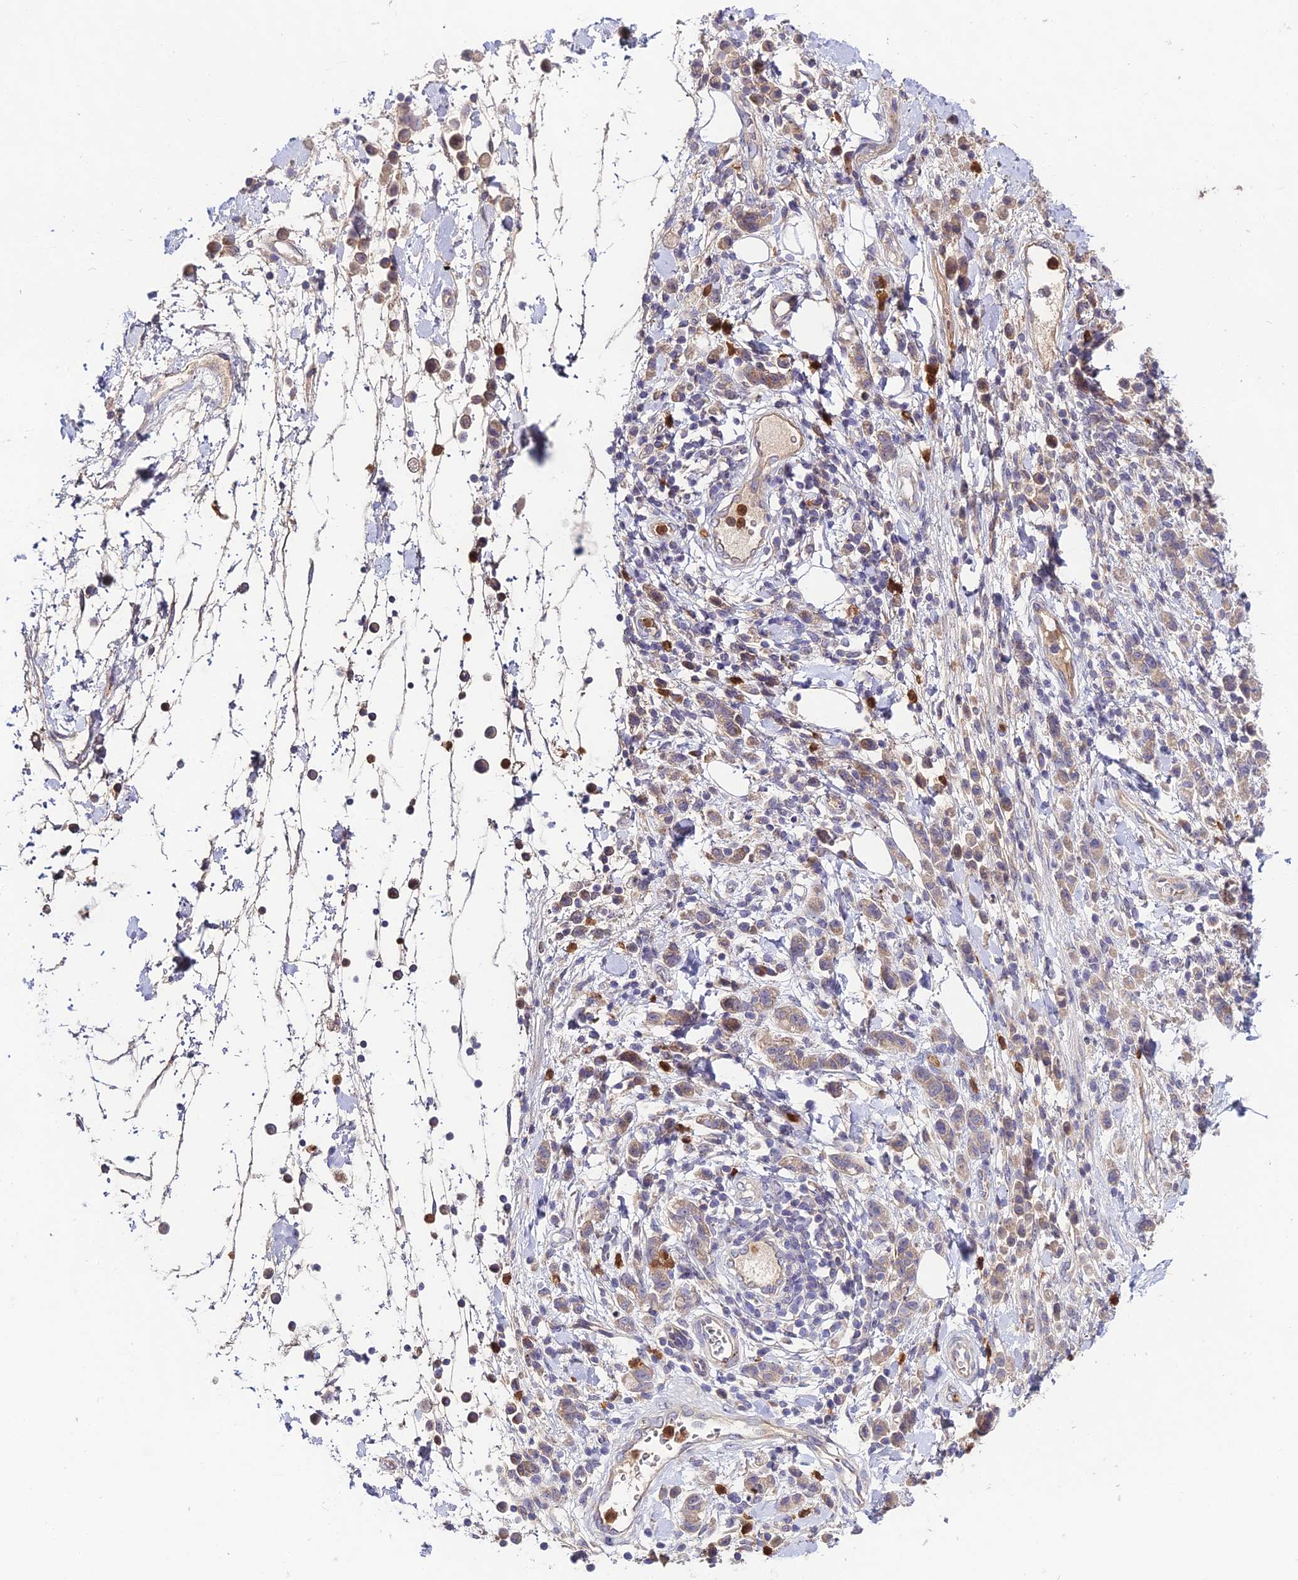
{"staining": {"intensity": "weak", "quantity": ">75%", "location": "cytoplasmic/membranous"}, "tissue": "stomach cancer", "cell_type": "Tumor cells", "image_type": "cancer", "snomed": [{"axis": "morphology", "description": "Adenocarcinoma, NOS"}, {"axis": "topography", "description": "Stomach"}], "caption": "Adenocarcinoma (stomach) stained for a protein (brown) displays weak cytoplasmic/membranous positive positivity in approximately >75% of tumor cells.", "gene": "EID2", "patient": {"sex": "male", "age": 77}}